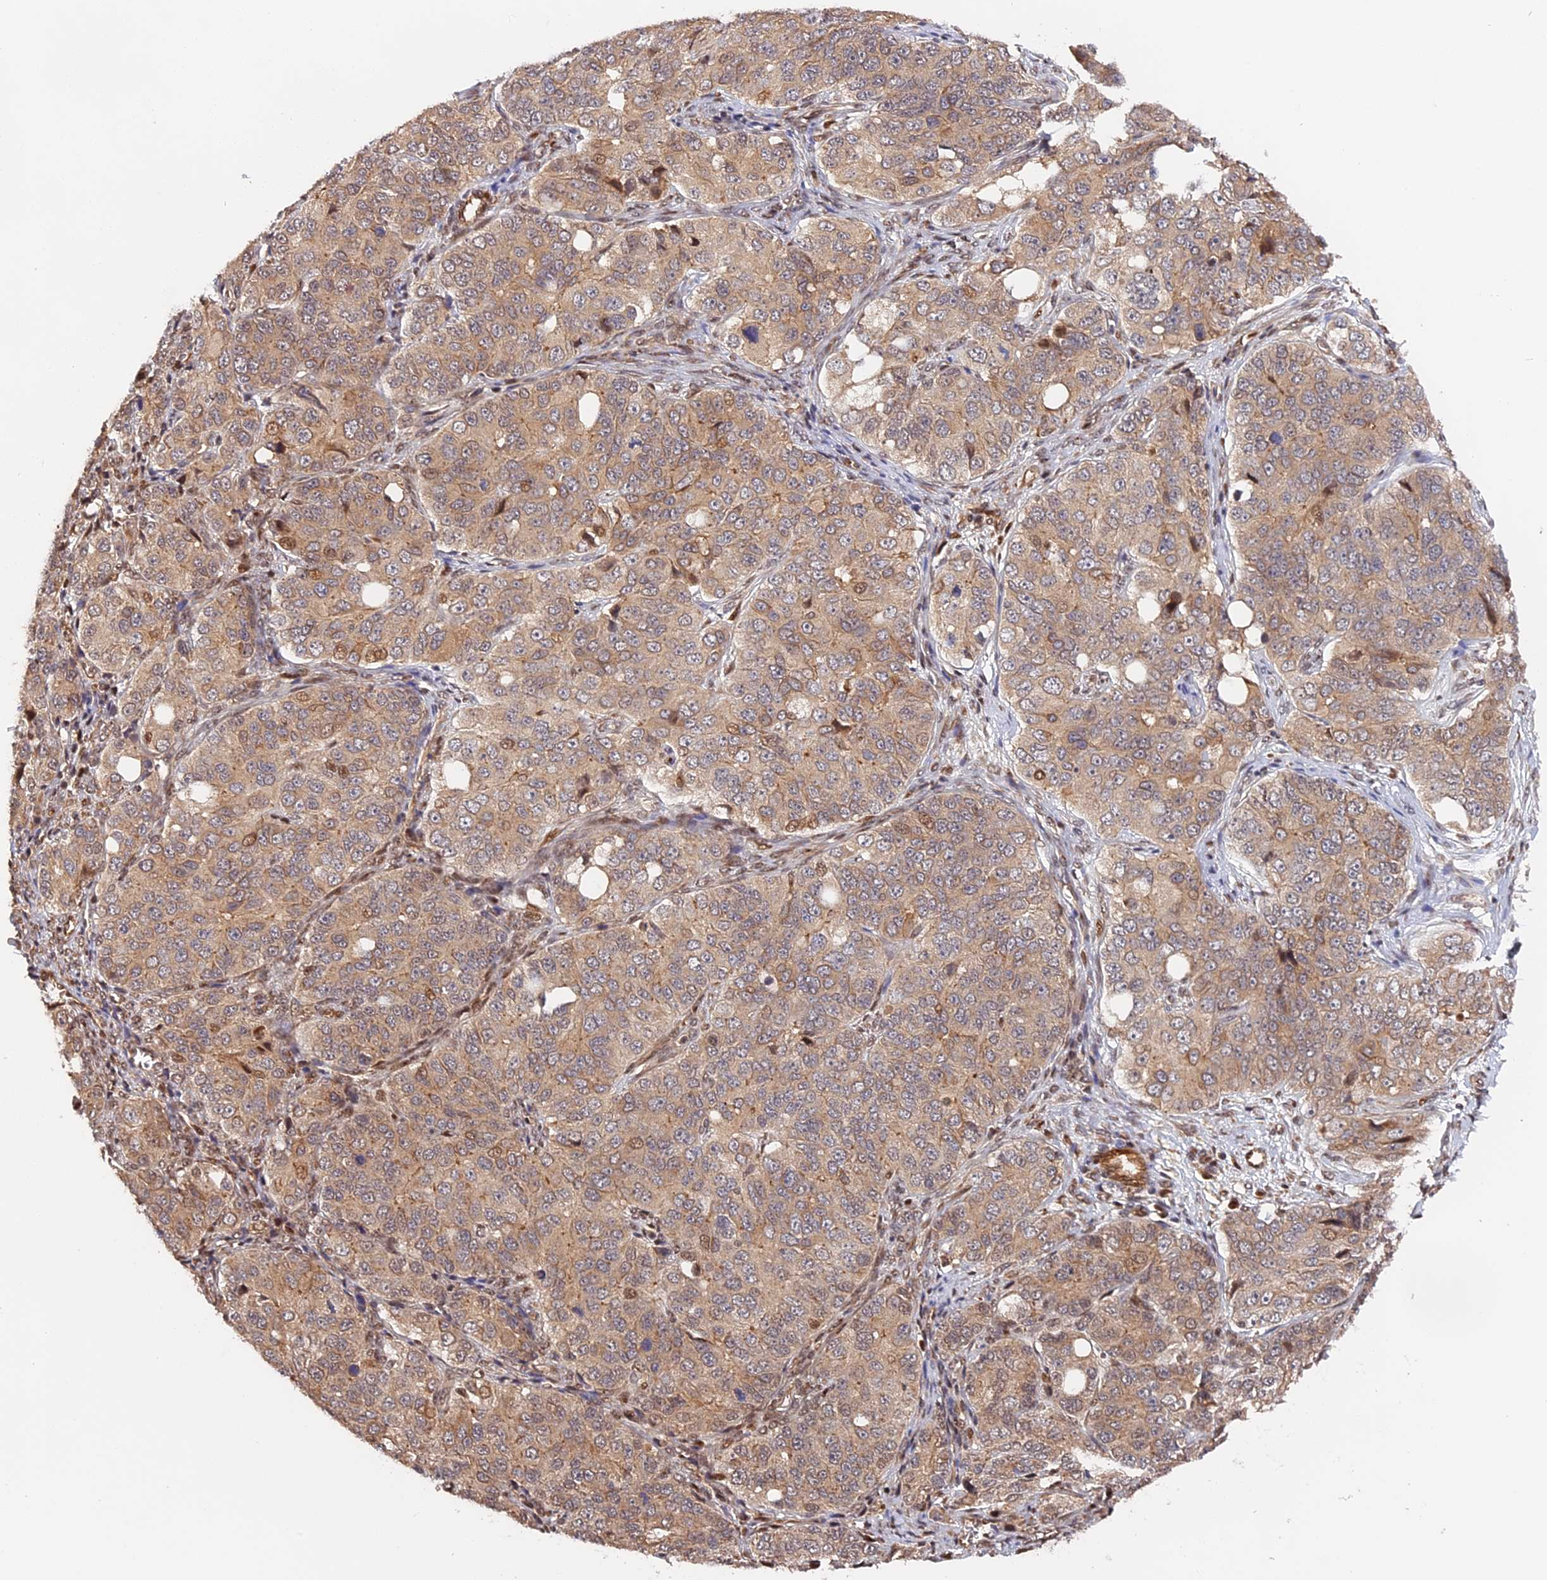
{"staining": {"intensity": "moderate", "quantity": ">75%", "location": "cytoplasmic/membranous"}, "tissue": "ovarian cancer", "cell_type": "Tumor cells", "image_type": "cancer", "snomed": [{"axis": "morphology", "description": "Carcinoma, endometroid"}, {"axis": "topography", "description": "Ovary"}], "caption": "Protein analysis of ovarian cancer tissue reveals moderate cytoplasmic/membranous positivity in about >75% of tumor cells. The staining was performed using DAB, with brown indicating positive protein expression. Nuclei are stained blue with hematoxylin.", "gene": "ANKRD24", "patient": {"sex": "female", "age": 51}}